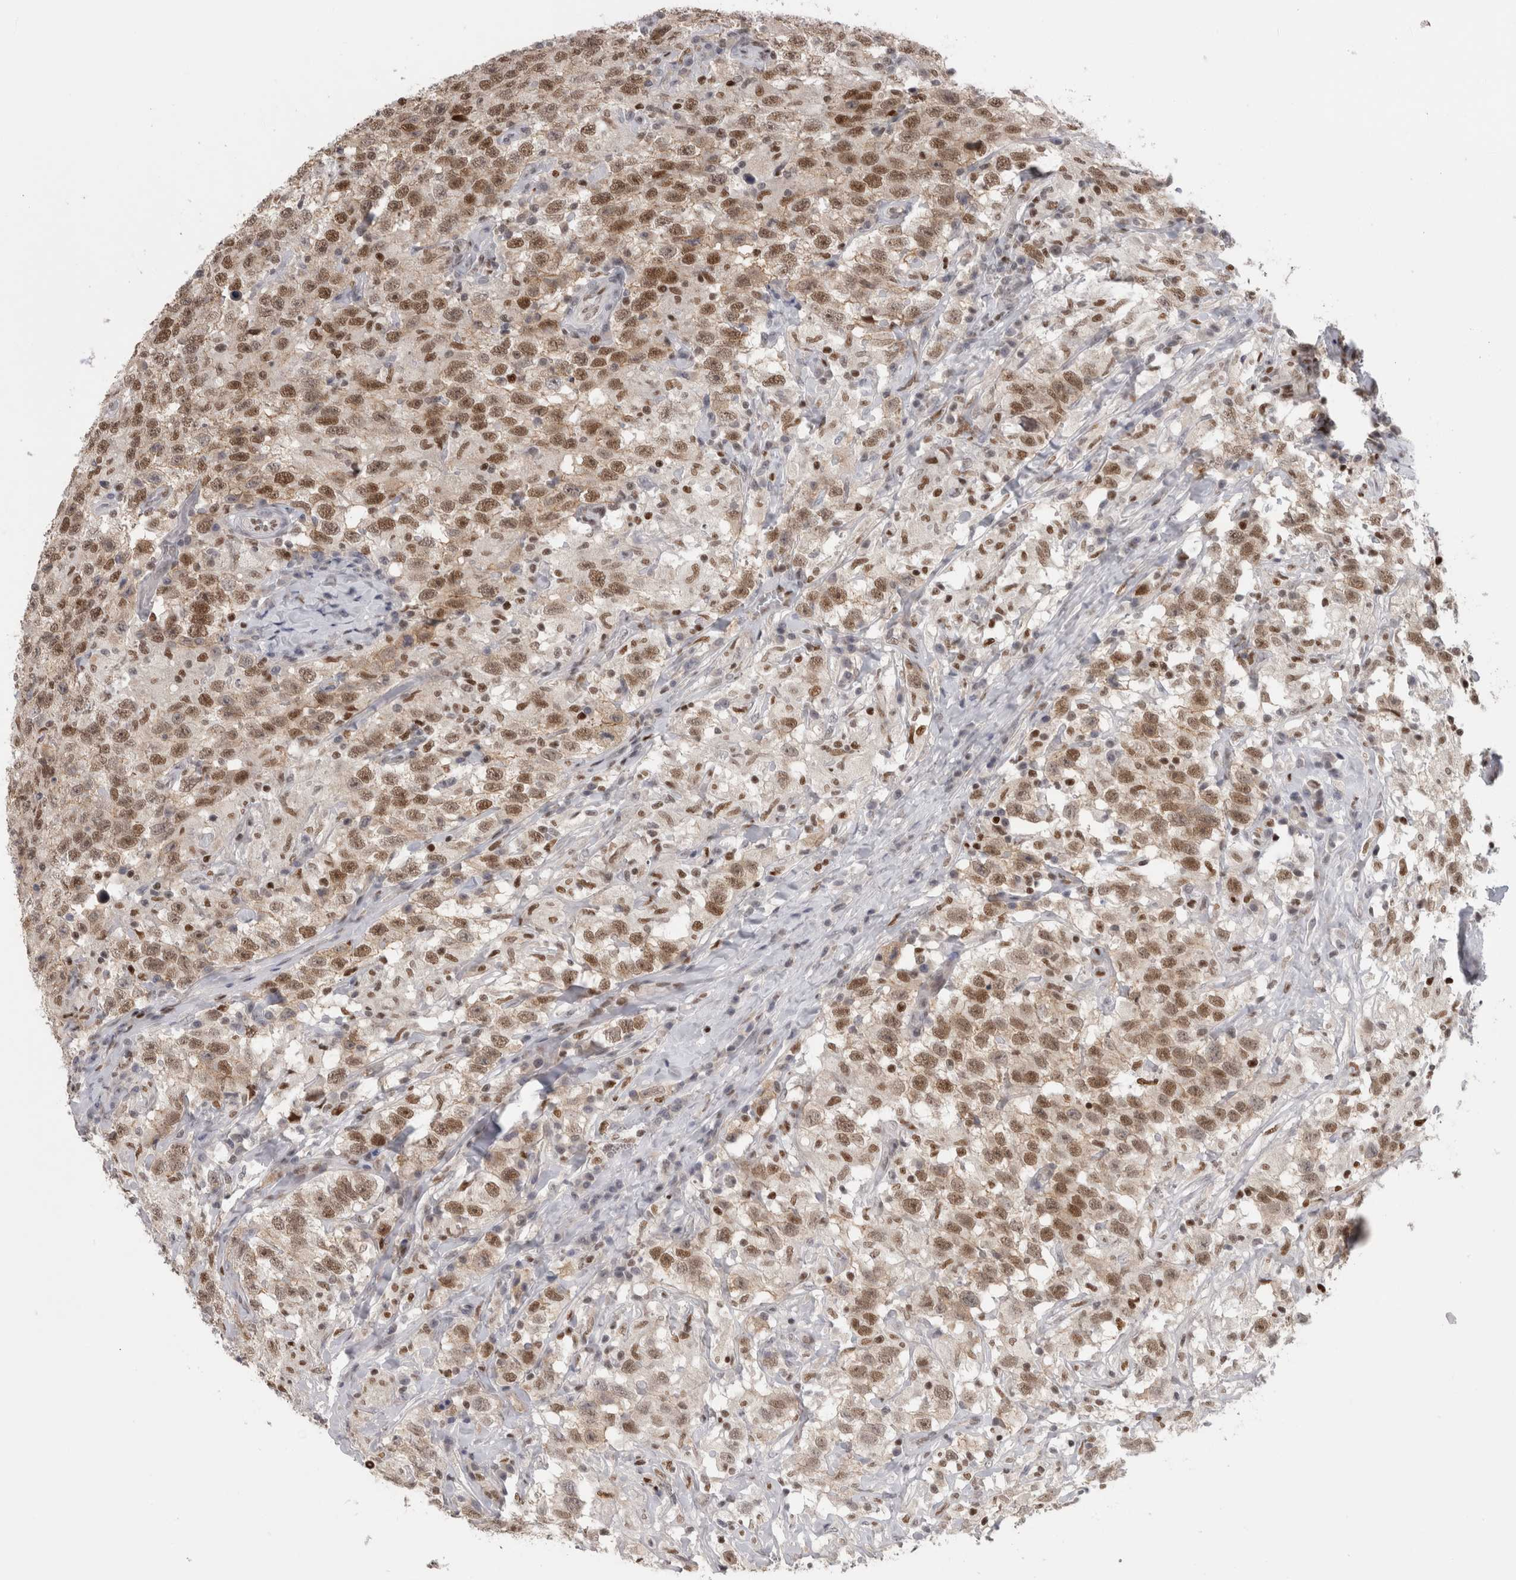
{"staining": {"intensity": "moderate", "quantity": ">75%", "location": "nuclear"}, "tissue": "testis cancer", "cell_type": "Tumor cells", "image_type": "cancer", "snomed": [{"axis": "morphology", "description": "Seminoma, NOS"}, {"axis": "topography", "description": "Testis"}], "caption": "An image showing moderate nuclear positivity in about >75% of tumor cells in testis seminoma, as visualized by brown immunohistochemical staining.", "gene": "SRARP", "patient": {"sex": "male", "age": 41}}